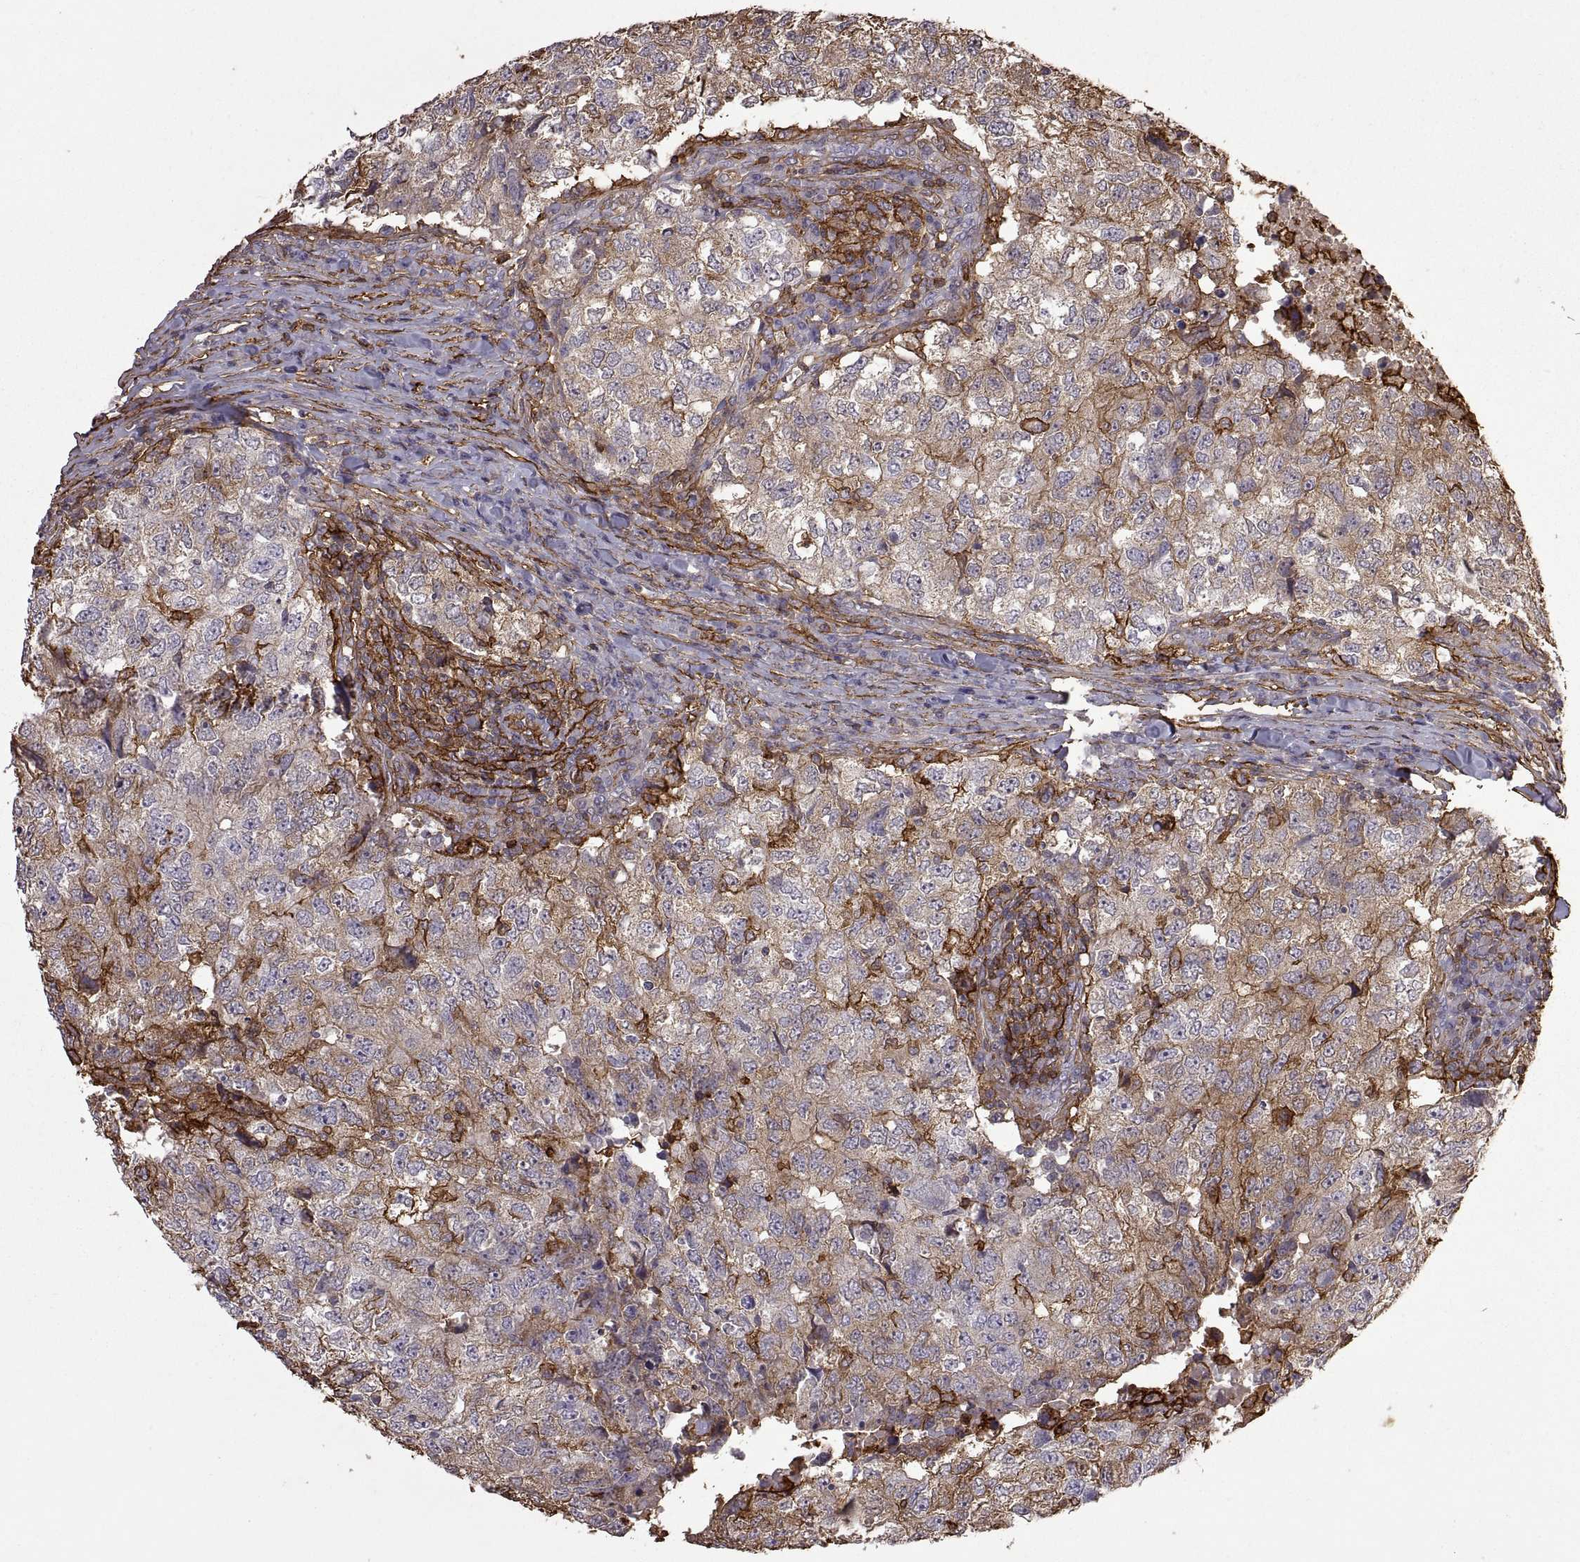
{"staining": {"intensity": "moderate", "quantity": ">75%", "location": "cytoplasmic/membranous"}, "tissue": "breast cancer", "cell_type": "Tumor cells", "image_type": "cancer", "snomed": [{"axis": "morphology", "description": "Duct carcinoma"}, {"axis": "topography", "description": "Breast"}], "caption": "Immunohistochemical staining of intraductal carcinoma (breast) demonstrates moderate cytoplasmic/membranous protein positivity in about >75% of tumor cells.", "gene": "S100A10", "patient": {"sex": "female", "age": 30}}